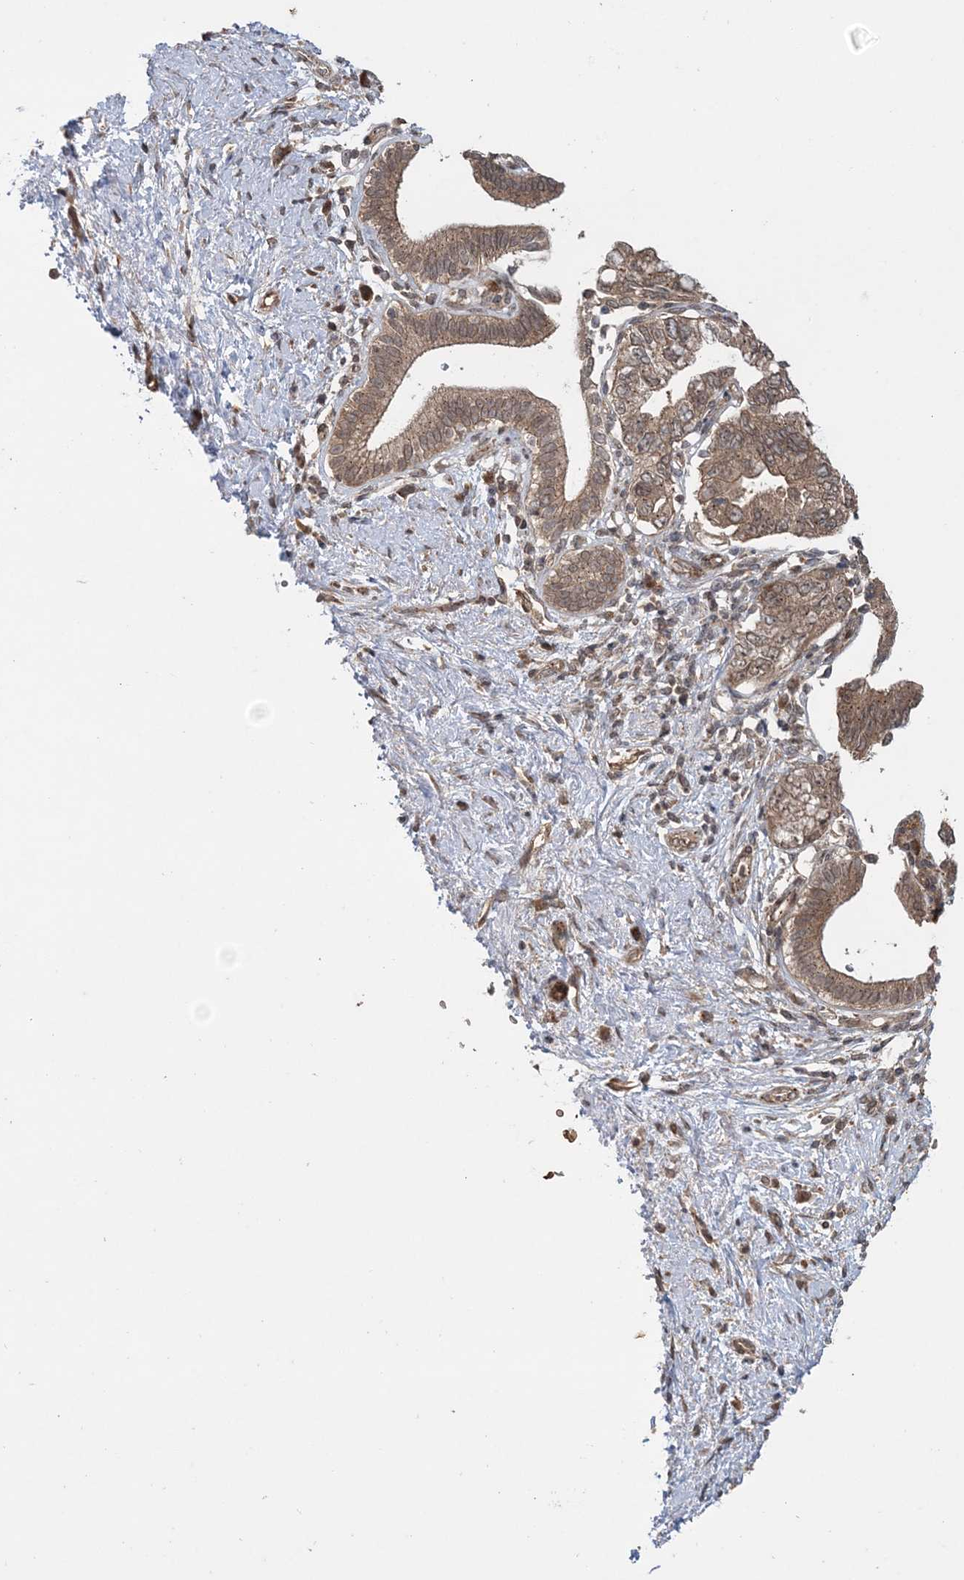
{"staining": {"intensity": "moderate", "quantity": ">75%", "location": "cytoplasmic/membranous"}, "tissue": "pancreatic cancer", "cell_type": "Tumor cells", "image_type": "cancer", "snomed": [{"axis": "morphology", "description": "Adenocarcinoma, NOS"}, {"axis": "topography", "description": "Pancreas"}], "caption": "A high-resolution photomicrograph shows immunohistochemistry (IHC) staining of pancreatic adenocarcinoma, which shows moderate cytoplasmic/membranous positivity in about >75% of tumor cells. Nuclei are stained in blue.", "gene": "UBTD2", "patient": {"sex": "female", "age": 73}}